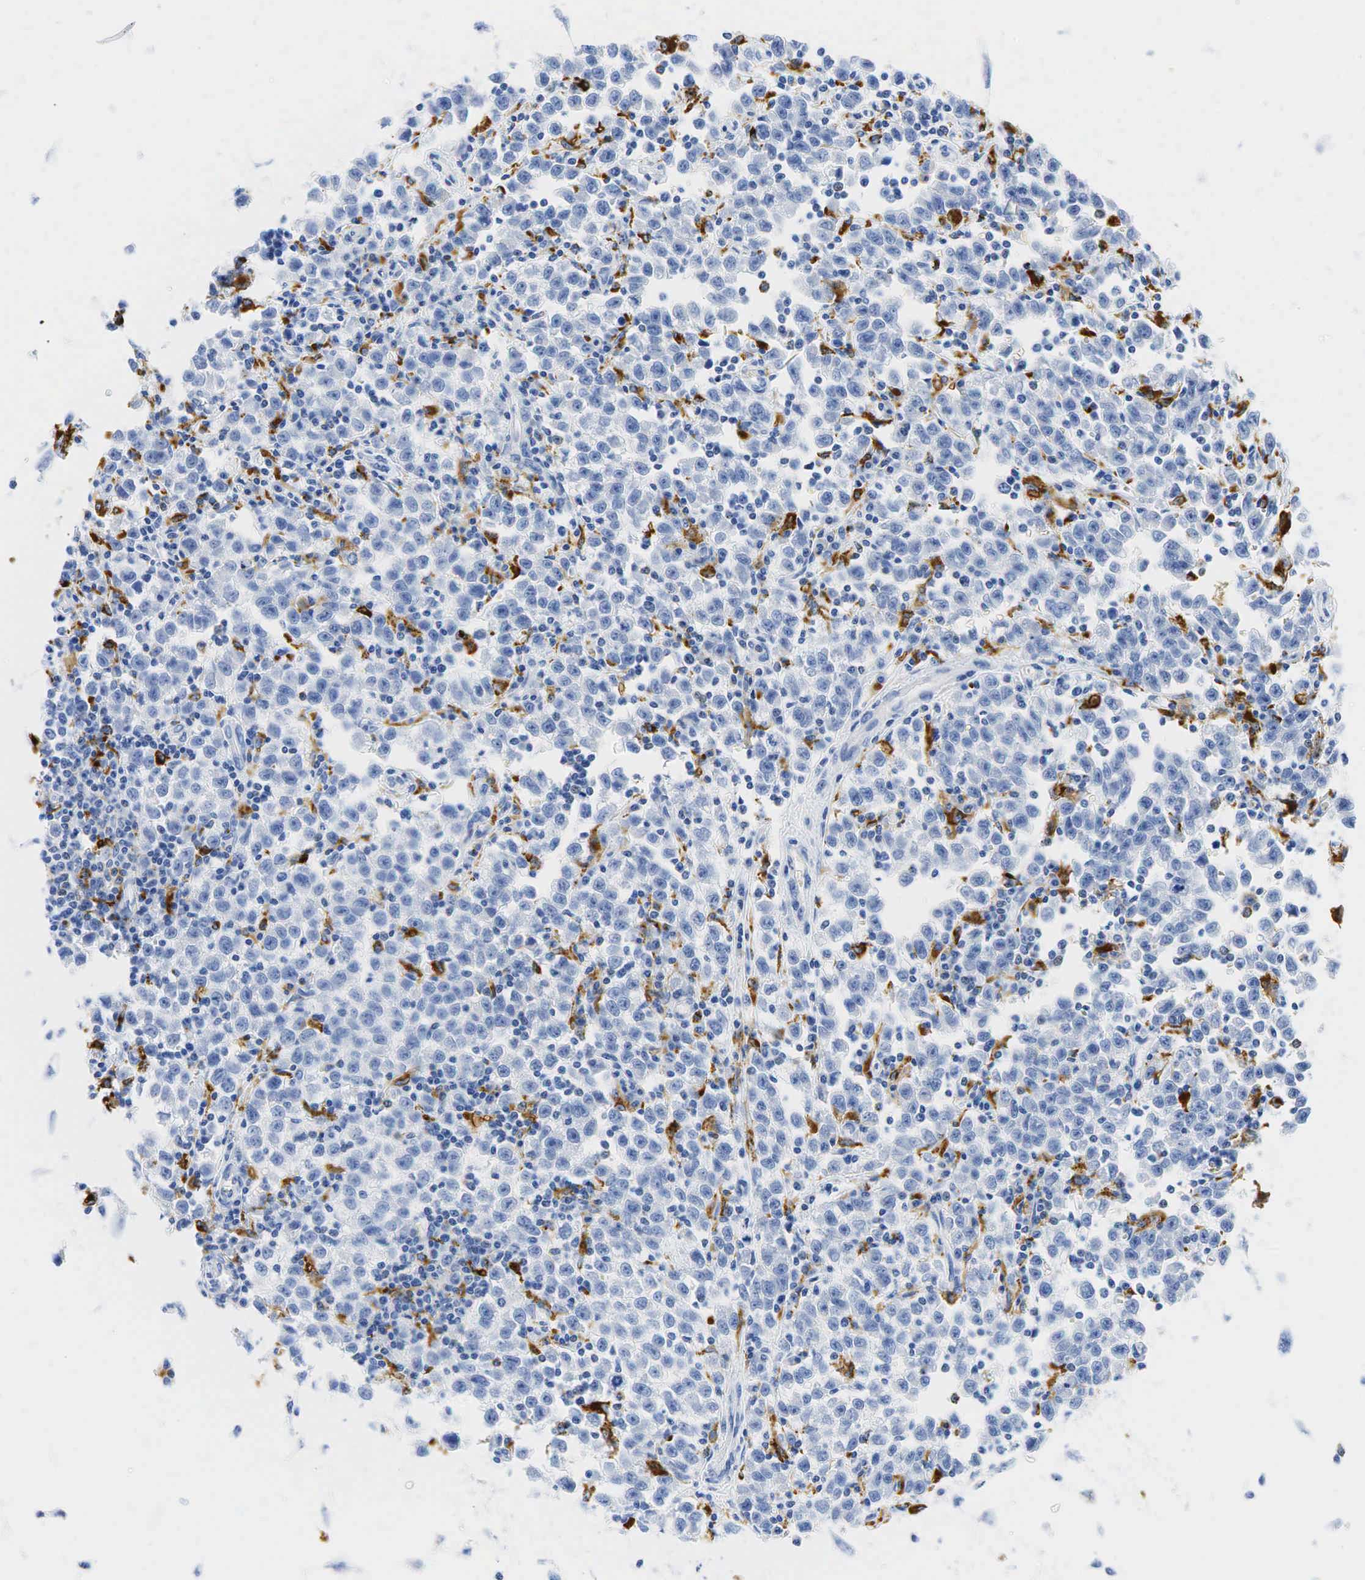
{"staining": {"intensity": "negative", "quantity": "none", "location": "none"}, "tissue": "testis cancer", "cell_type": "Tumor cells", "image_type": "cancer", "snomed": [{"axis": "morphology", "description": "Seminoma, NOS"}, {"axis": "topography", "description": "Testis"}], "caption": "Immunohistochemistry of human testis cancer (seminoma) demonstrates no positivity in tumor cells.", "gene": "CD68", "patient": {"sex": "male", "age": 35}}